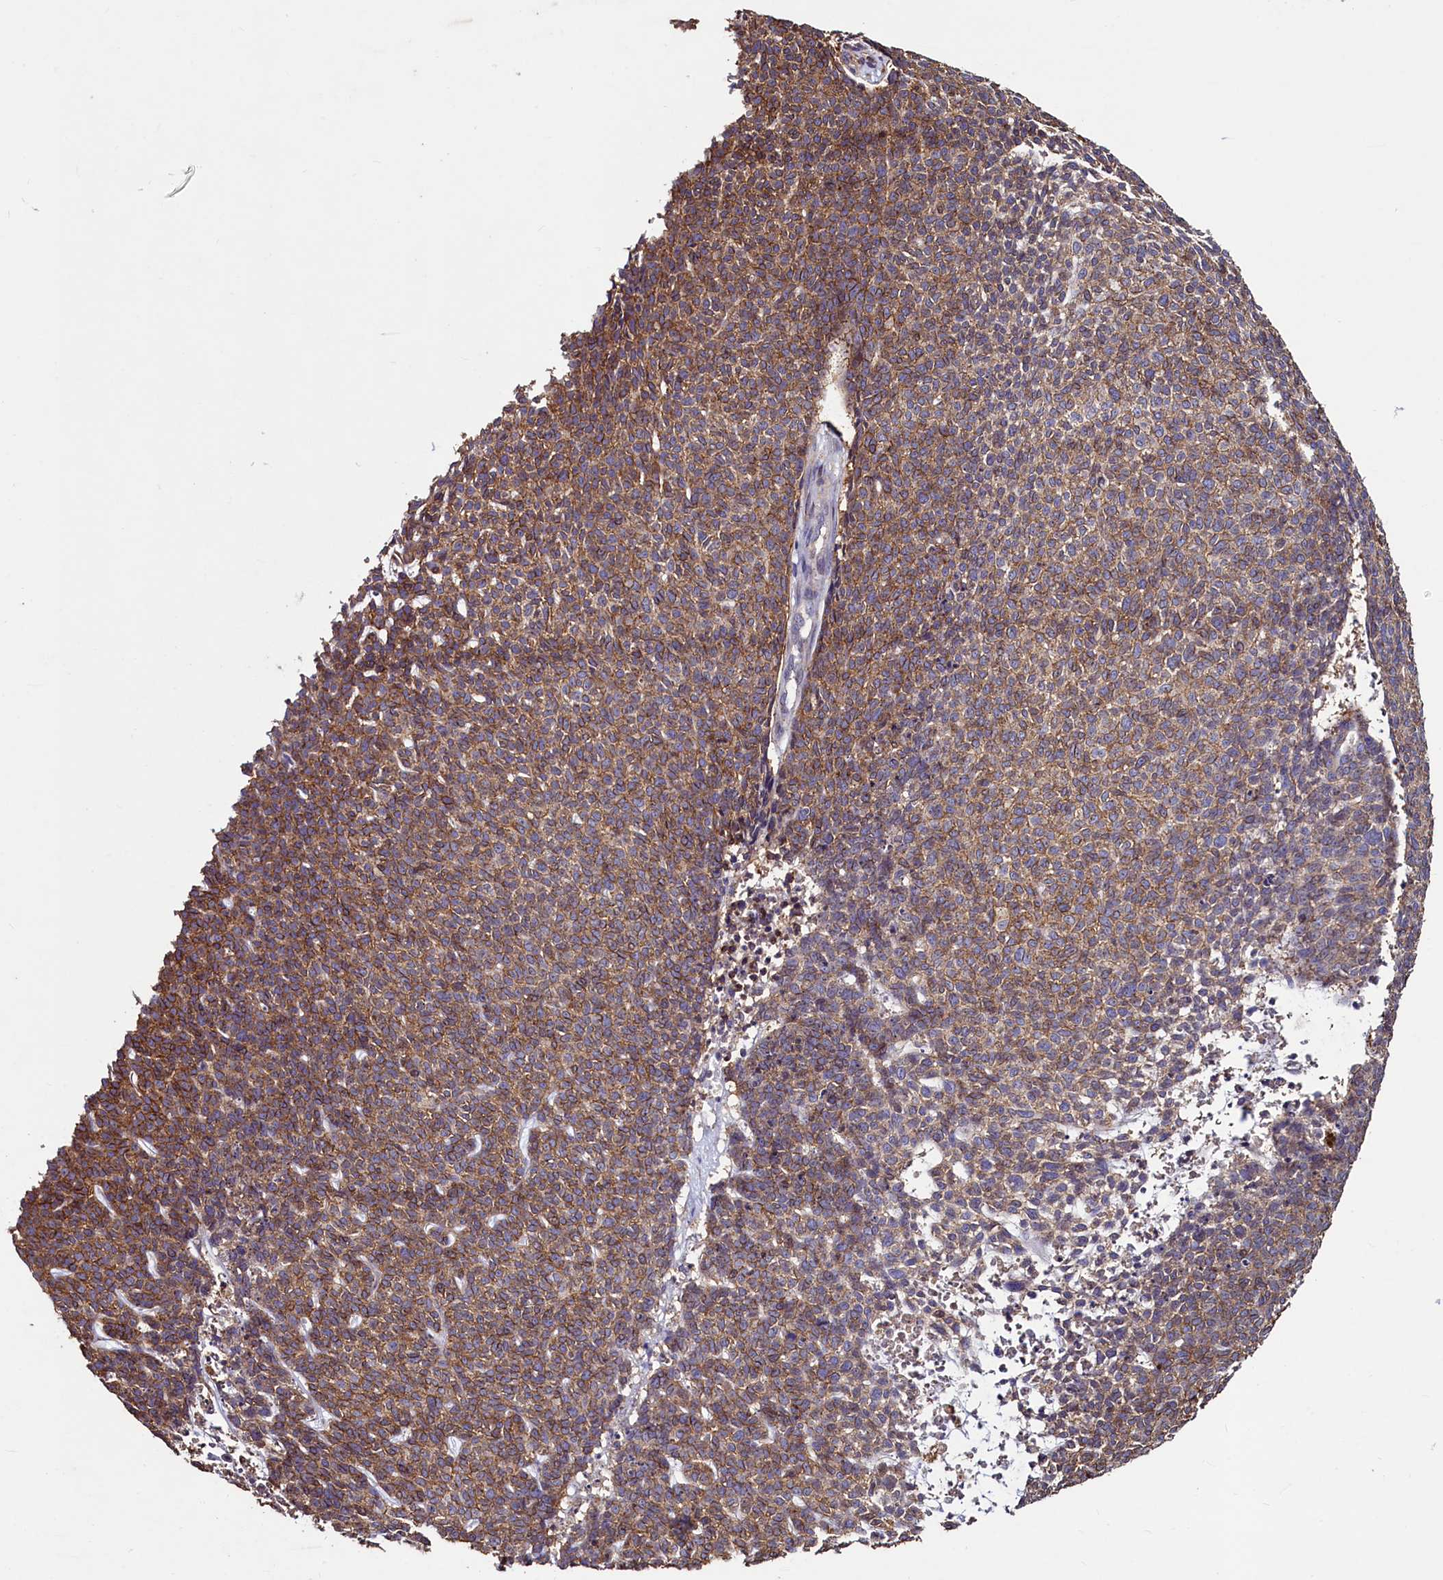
{"staining": {"intensity": "moderate", "quantity": ">75%", "location": "cytoplasmic/membranous"}, "tissue": "skin cancer", "cell_type": "Tumor cells", "image_type": "cancer", "snomed": [{"axis": "morphology", "description": "Basal cell carcinoma"}, {"axis": "topography", "description": "Skin"}], "caption": "Protein expression analysis of skin basal cell carcinoma shows moderate cytoplasmic/membranous positivity in approximately >75% of tumor cells.", "gene": "PALM", "patient": {"sex": "female", "age": 84}}